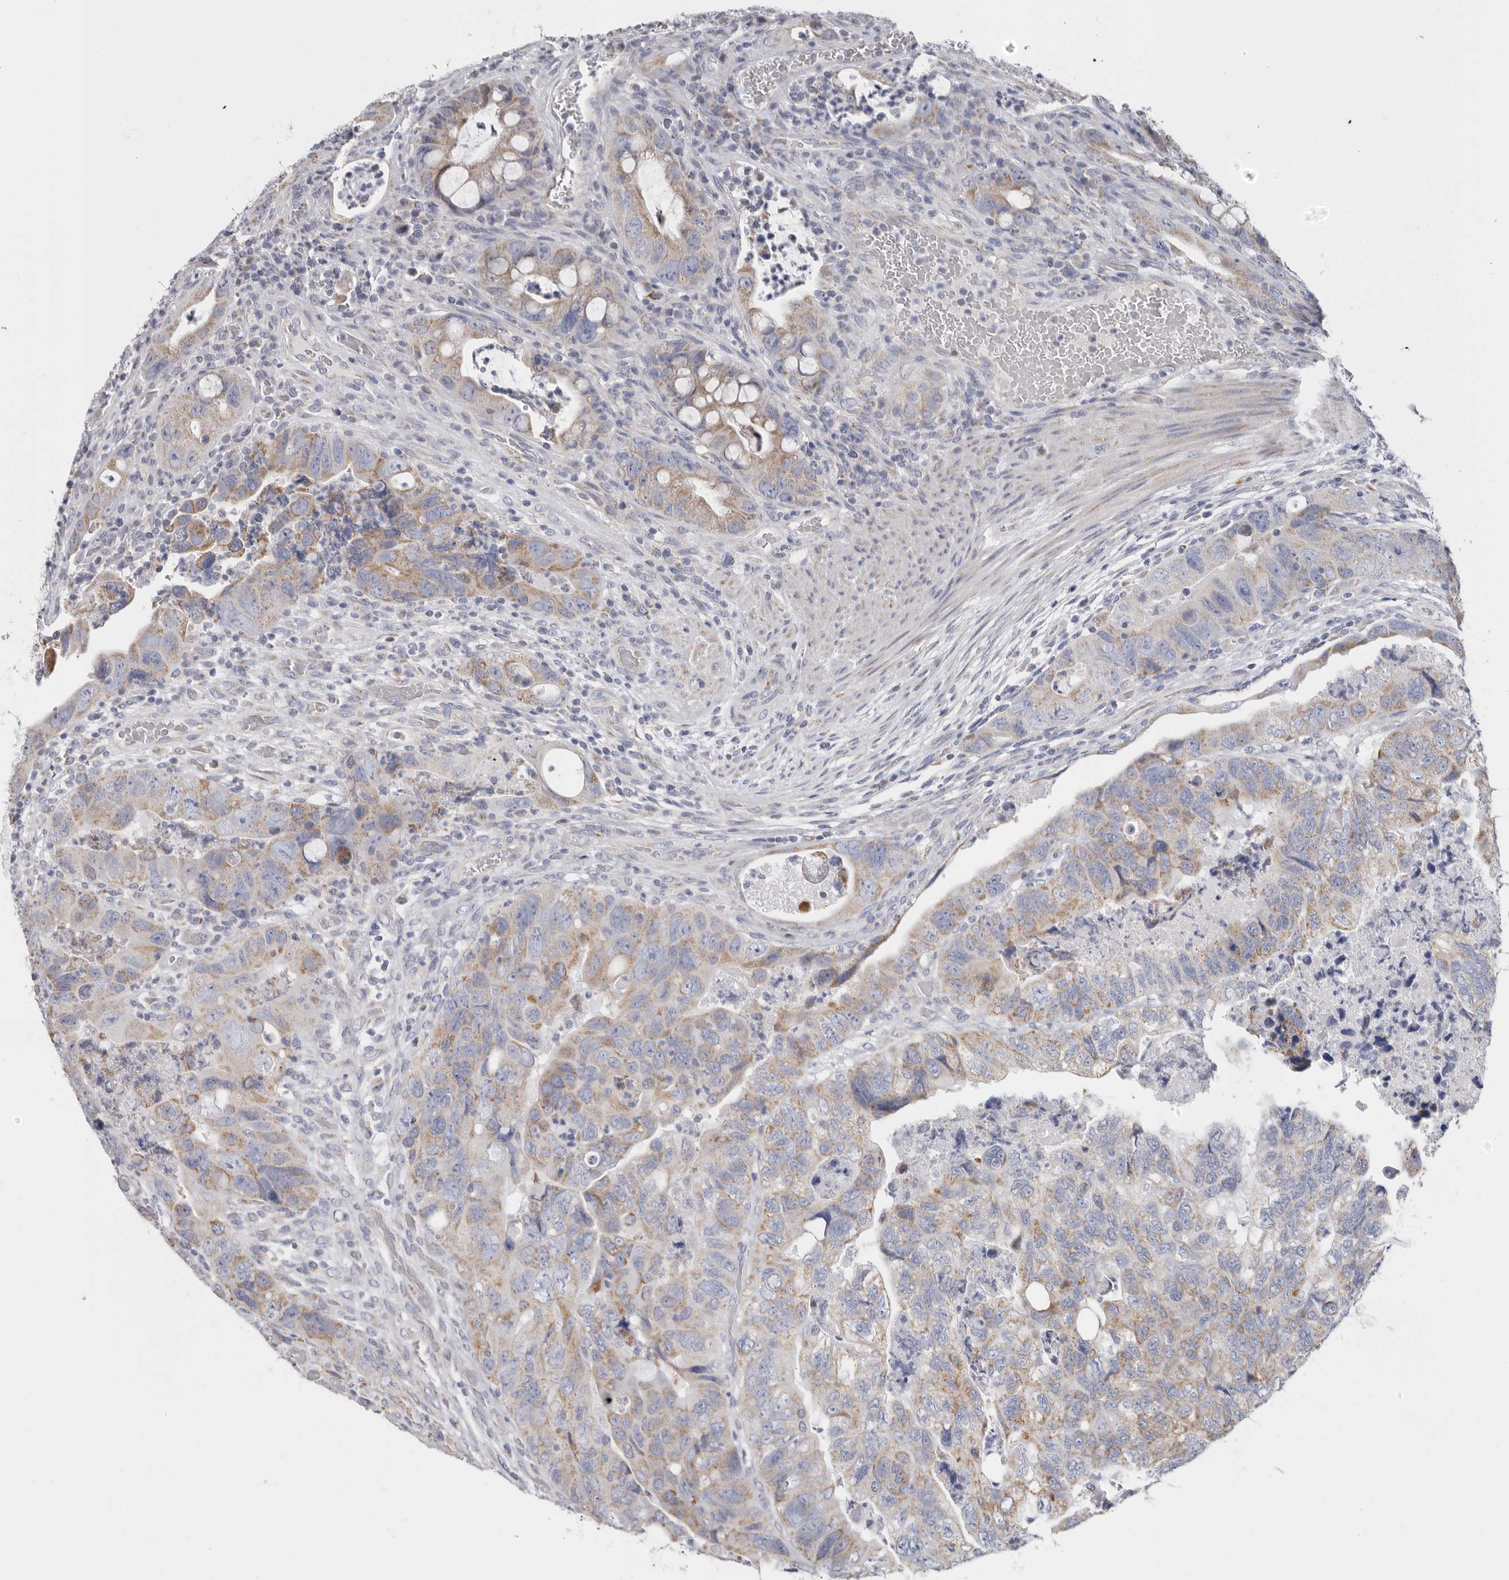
{"staining": {"intensity": "weak", "quantity": "25%-75%", "location": "cytoplasmic/membranous"}, "tissue": "colorectal cancer", "cell_type": "Tumor cells", "image_type": "cancer", "snomed": [{"axis": "morphology", "description": "Adenocarcinoma, NOS"}, {"axis": "topography", "description": "Rectum"}], "caption": "IHC of human colorectal cancer shows low levels of weak cytoplasmic/membranous positivity in approximately 25%-75% of tumor cells. The staining was performed using DAB, with brown indicating positive protein expression. Nuclei are stained blue with hematoxylin.", "gene": "RSPO2", "patient": {"sex": "male", "age": 63}}